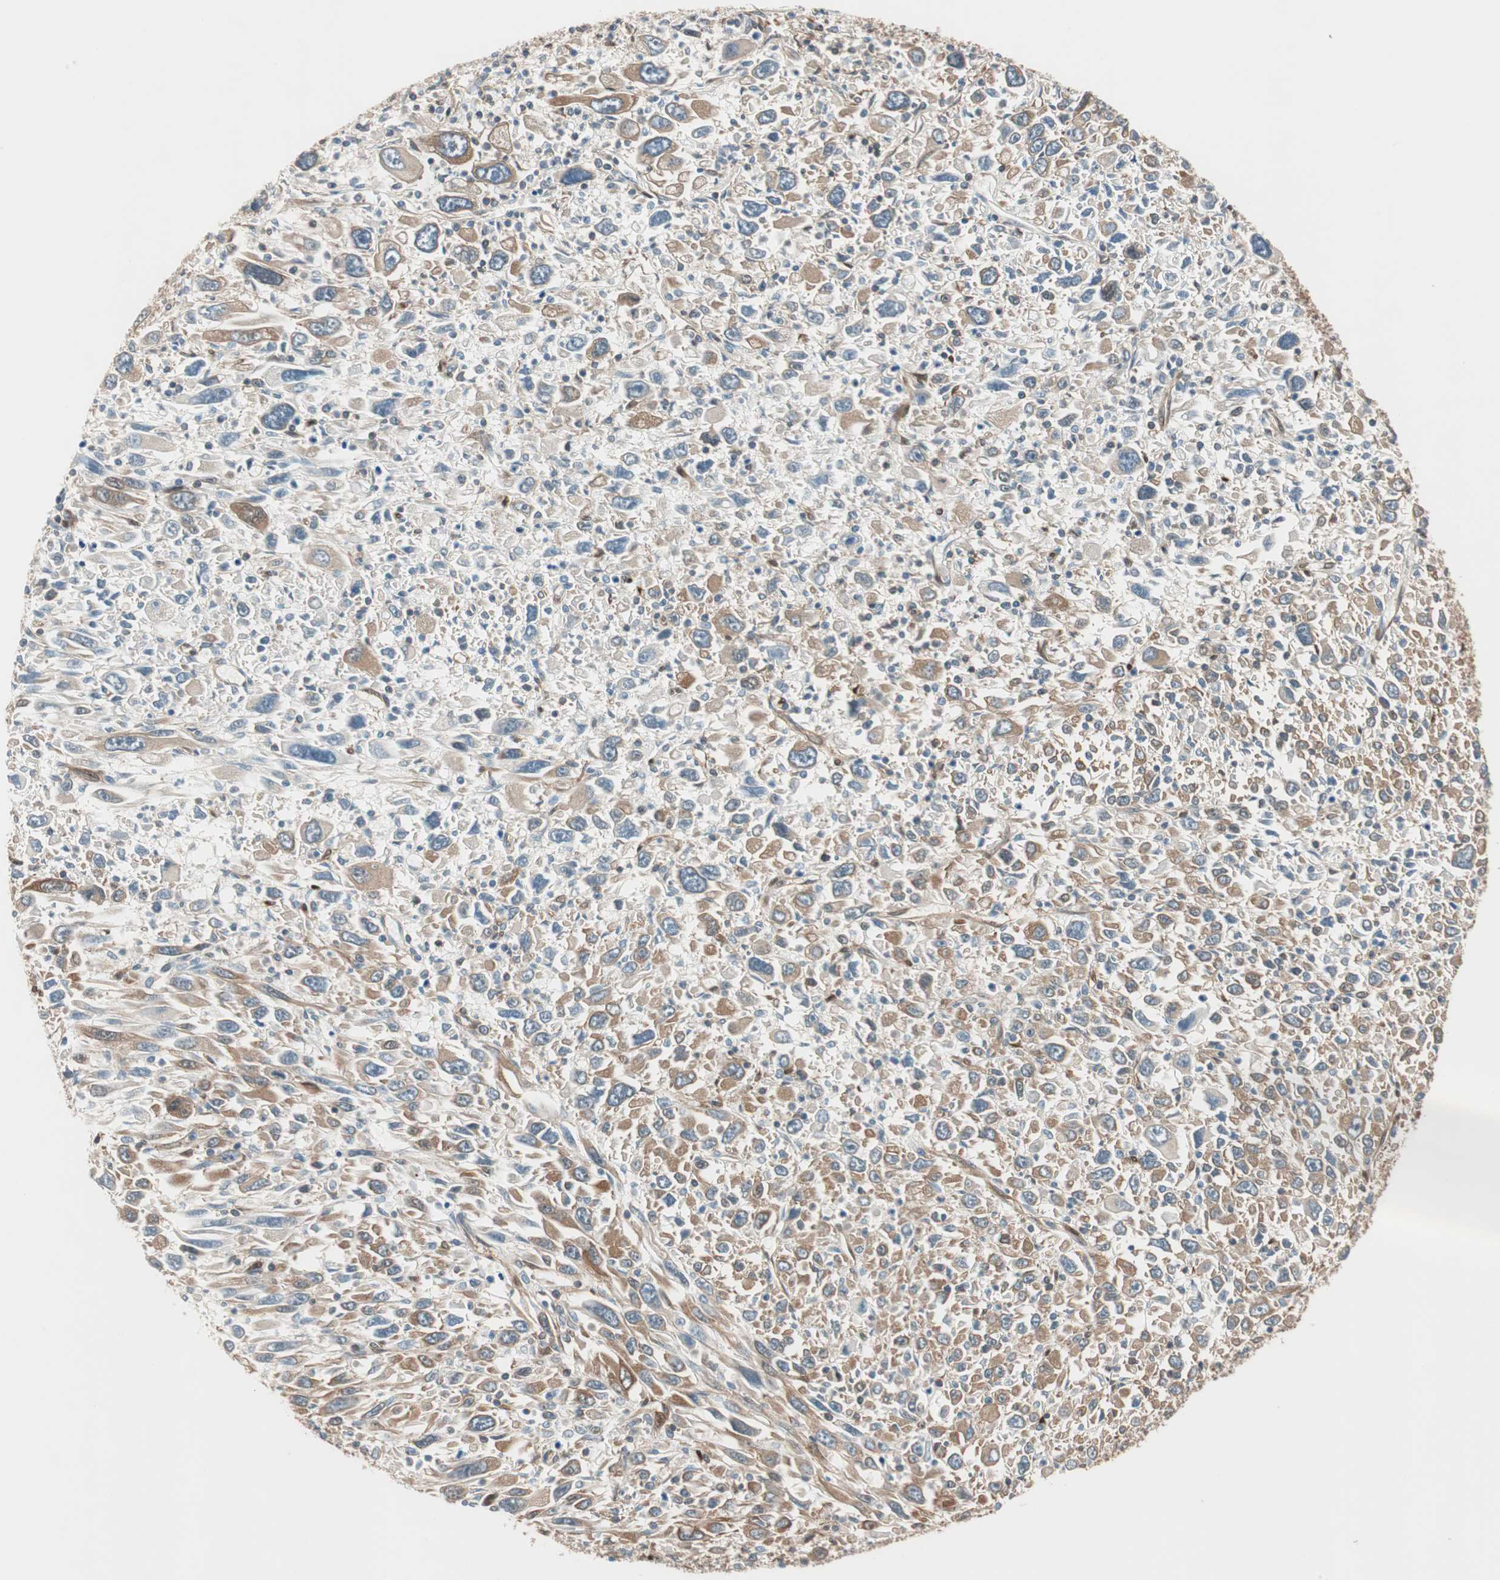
{"staining": {"intensity": "moderate", "quantity": ">75%", "location": "cytoplasmic/membranous"}, "tissue": "melanoma", "cell_type": "Tumor cells", "image_type": "cancer", "snomed": [{"axis": "morphology", "description": "Malignant melanoma, Metastatic site"}, {"axis": "topography", "description": "Skin"}], "caption": "Malignant melanoma (metastatic site) stained with IHC exhibits moderate cytoplasmic/membranous expression in approximately >75% of tumor cells.", "gene": "WASL", "patient": {"sex": "female", "age": 56}}